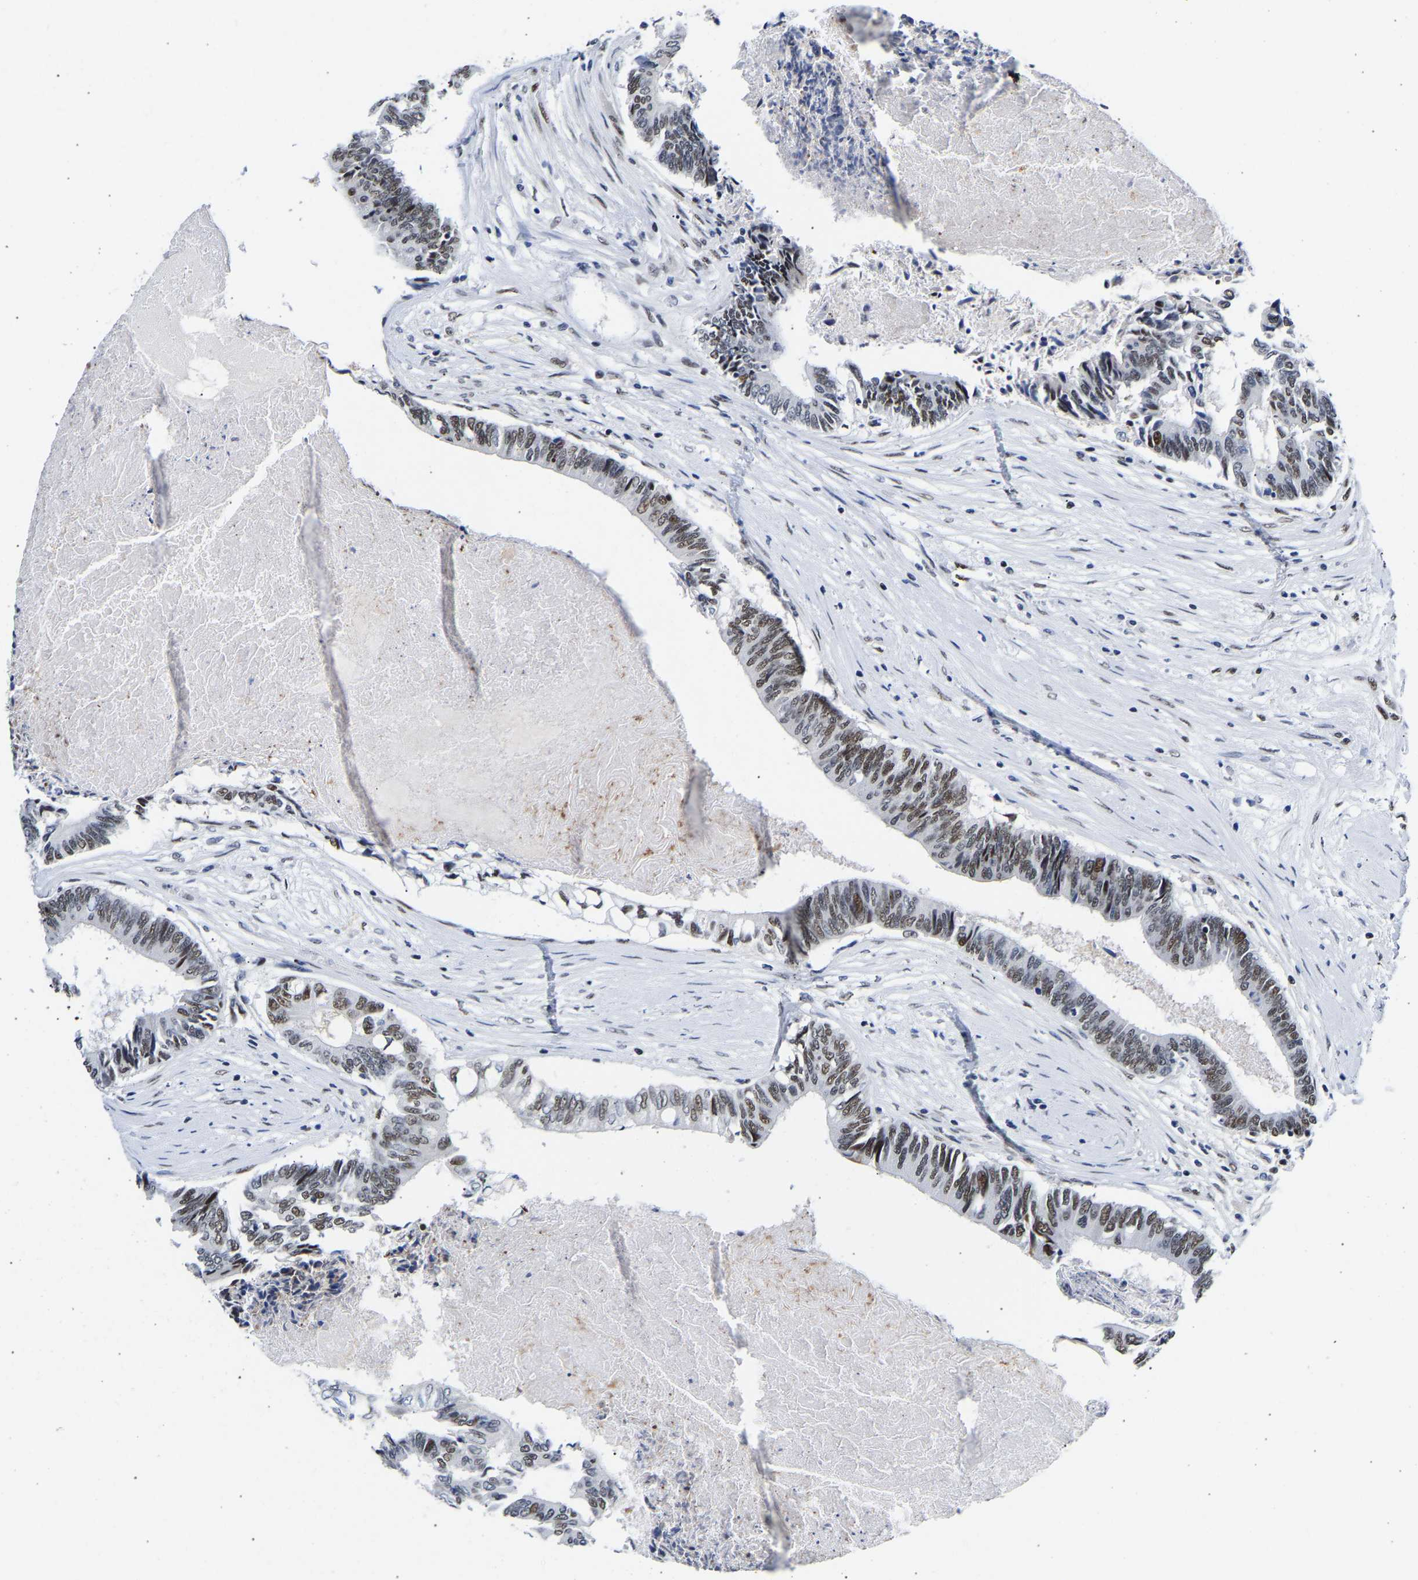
{"staining": {"intensity": "moderate", "quantity": ">75%", "location": "nuclear"}, "tissue": "colorectal cancer", "cell_type": "Tumor cells", "image_type": "cancer", "snomed": [{"axis": "morphology", "description": "Adenocarcinoma, NOS"}, {"axis": "topography", "description": "Rectum"}], "caption": "Colorectal cancer (adenocarcinoma) was stained to show a protein in brown. There is medium levels of moderate nuclear positivity in approximately >75% of tumor cells. The staining was performed using DAB (3,3'-diaminobenzidine), with brown indicating positive protein expression. Nuclei are stained blue with hematoxylin.", "gene": "PTRHD1", "patient": {"sex": "male", "age": 63}}